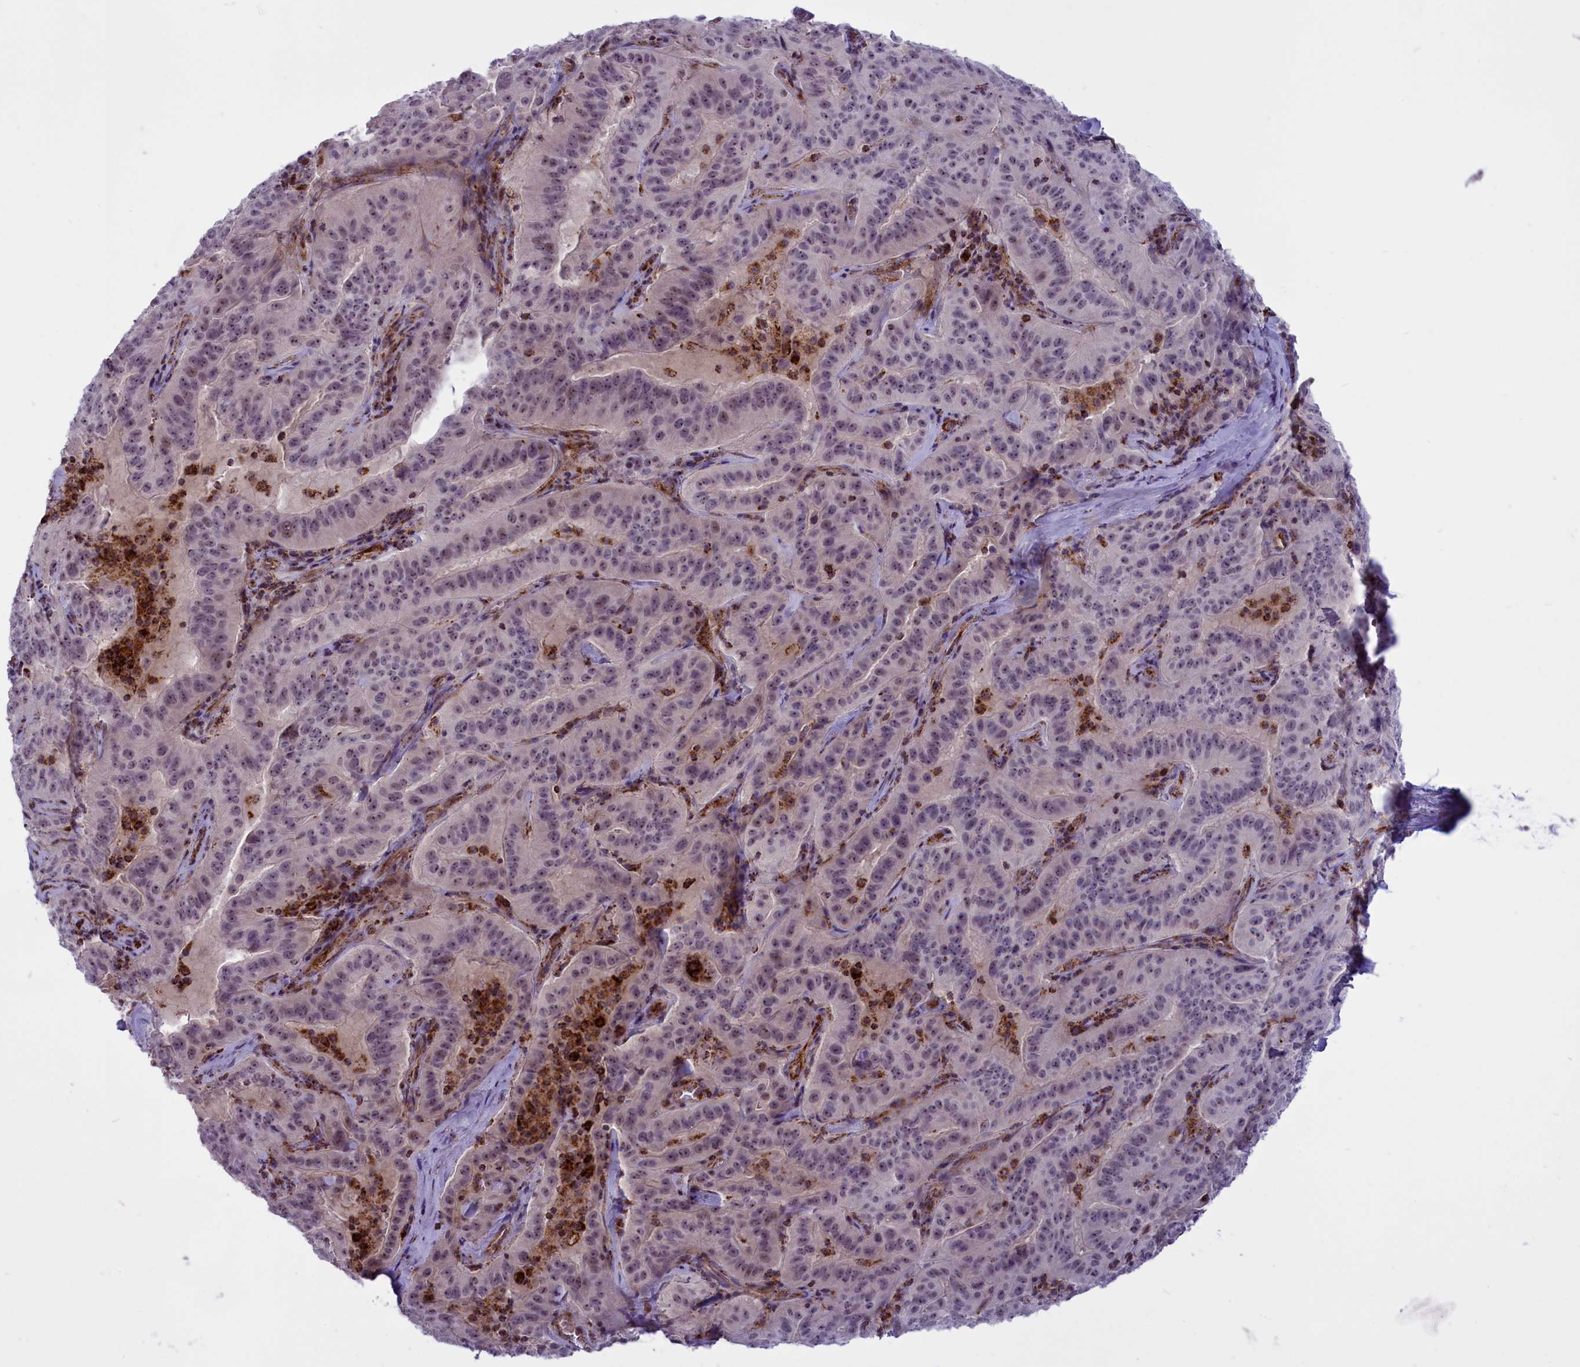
{"staining": {"intensity": "negative", "quantity": "none", "location": "none"}, "tissue": "pancreatic cancer", "cell_type": "Tumor cells", "image_type": "cancer", "snomed": [{"axis": "morphology", "description": "Adenocarcinoma, NOS"}, {"axis": "topography", "description": "Pancreas"}], "caption": "A high-resolution image shows immunohistochemistry staining of pancreatic cancer (adenocarcinoma), which shows no significant staining in tumor cells.", "gene": "NDUFS5", "patient": {"sex": "male", "age": 63}}